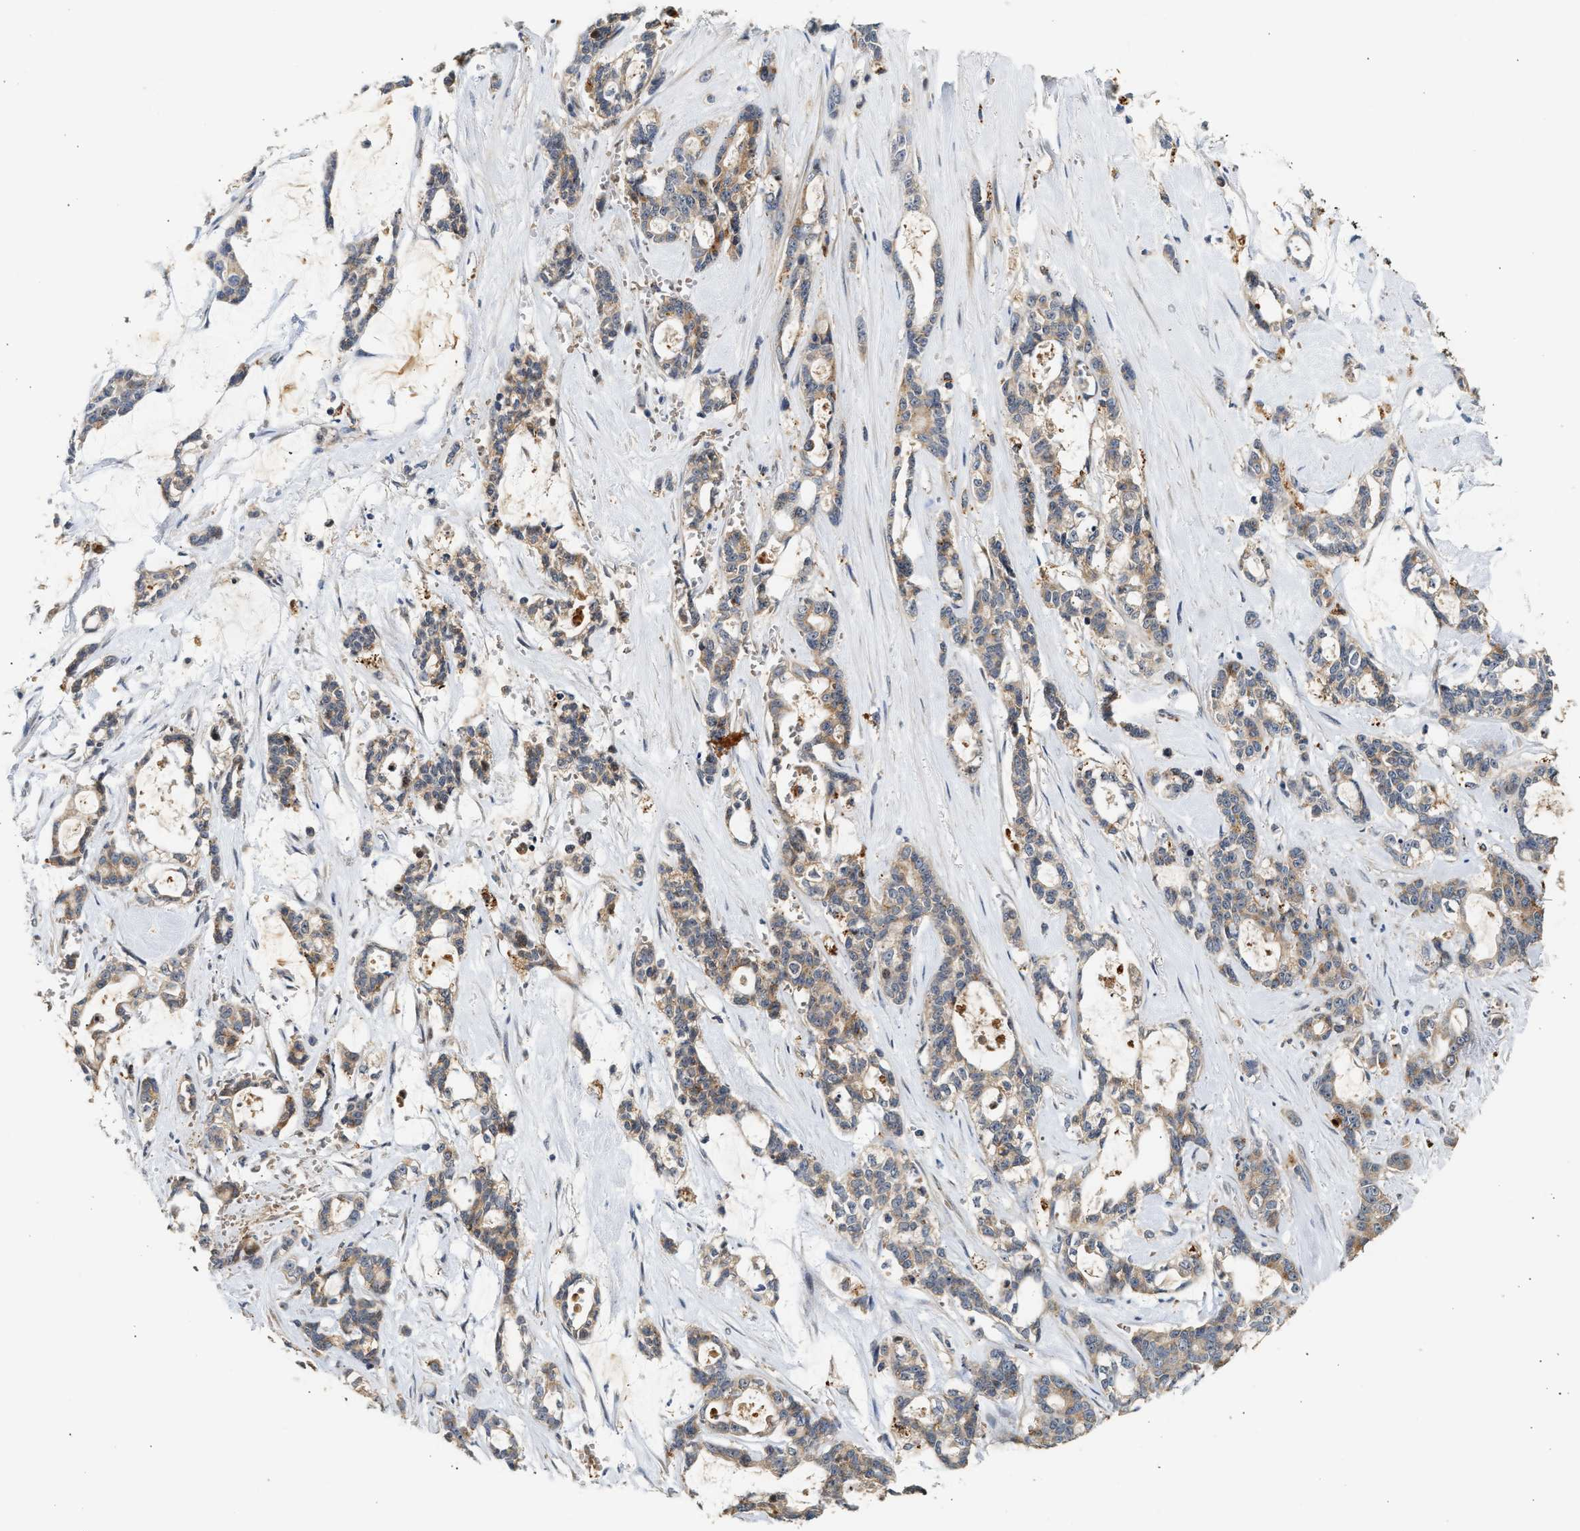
{"staining": {"intensity": "weak", "quantity": ">75%", "location": "cytoplasmic/membranous"}, "tissue": "pancreatic cancer", "cell_type": "Tumor cells", "image_type": "cancer", "snomed": [{"axis": "morphology", "description": "Adenocarcinoma, NOS"}, {"axis": "topography", "description": "Pancreas"}], "caption": "A micrograph showing weak cytoplasmic/membranous positivity in about >75% of tumor cells in adenocarcinoma (pancreatic), as visualized by brown immunohistochemical staining.", "gene": "PLD3", "patient": {"sex": "female", "age": 73}}